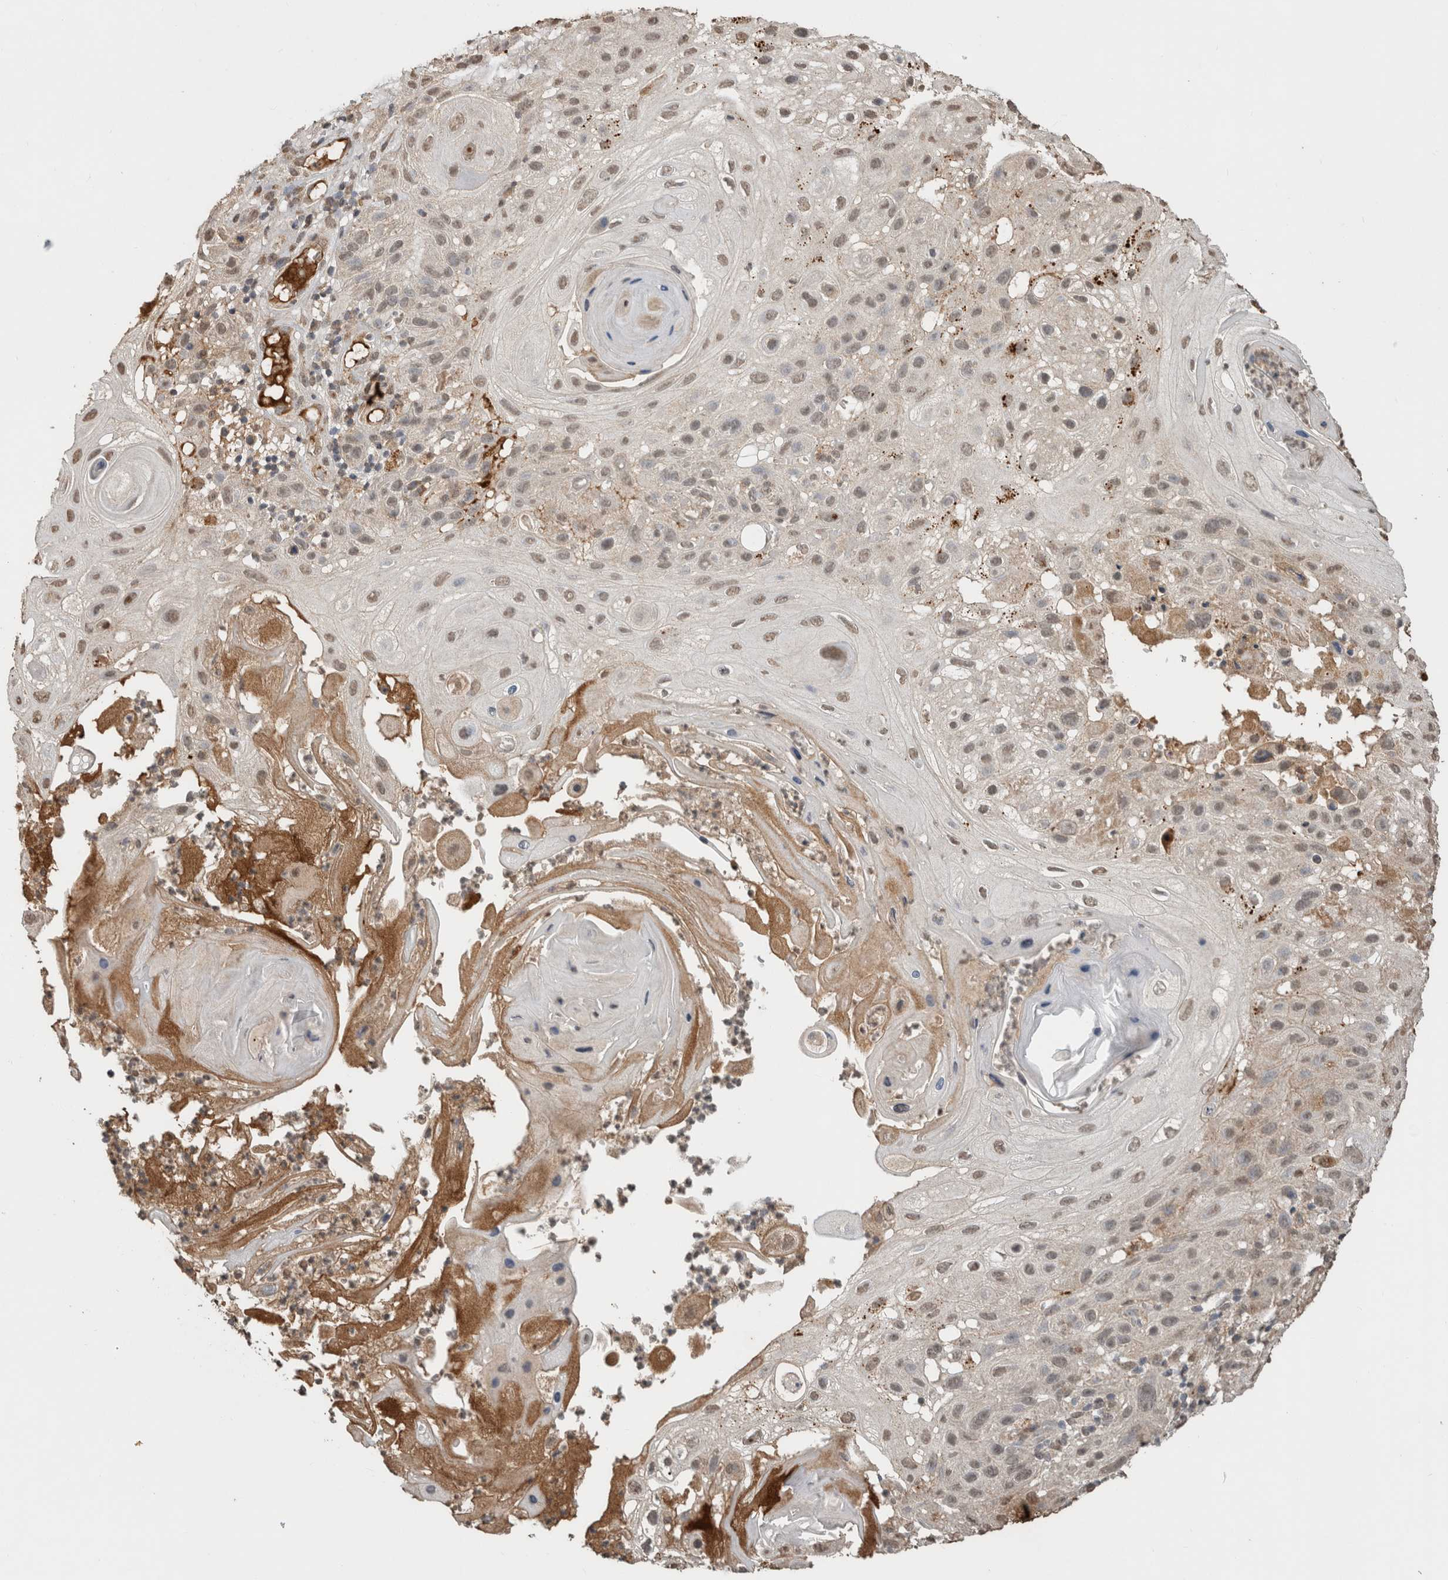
{"staining": {"intensity": "moderate", "quantity": "<25%", "location": "nuclear"}, "tissue": "skin cancer", "cell_type": "Tumor cells", "image_type": "cancer", "snomed": [{"axis": "morphology", "description": "Normal tissue, NOS"}, {"axis": "morphology", "description": "Squamous cell carcinoma, NOS"}, {"axis": "topography", "description": "Skin"}], "caption": "DAB immunohistochemical staining of squamous cell carcinoma (skin) exhibits moderate nuclear protein expression in about <25% of tumor cells.", "gene": "FAM3A", "patient": {"sex": "female", "age": 96}}